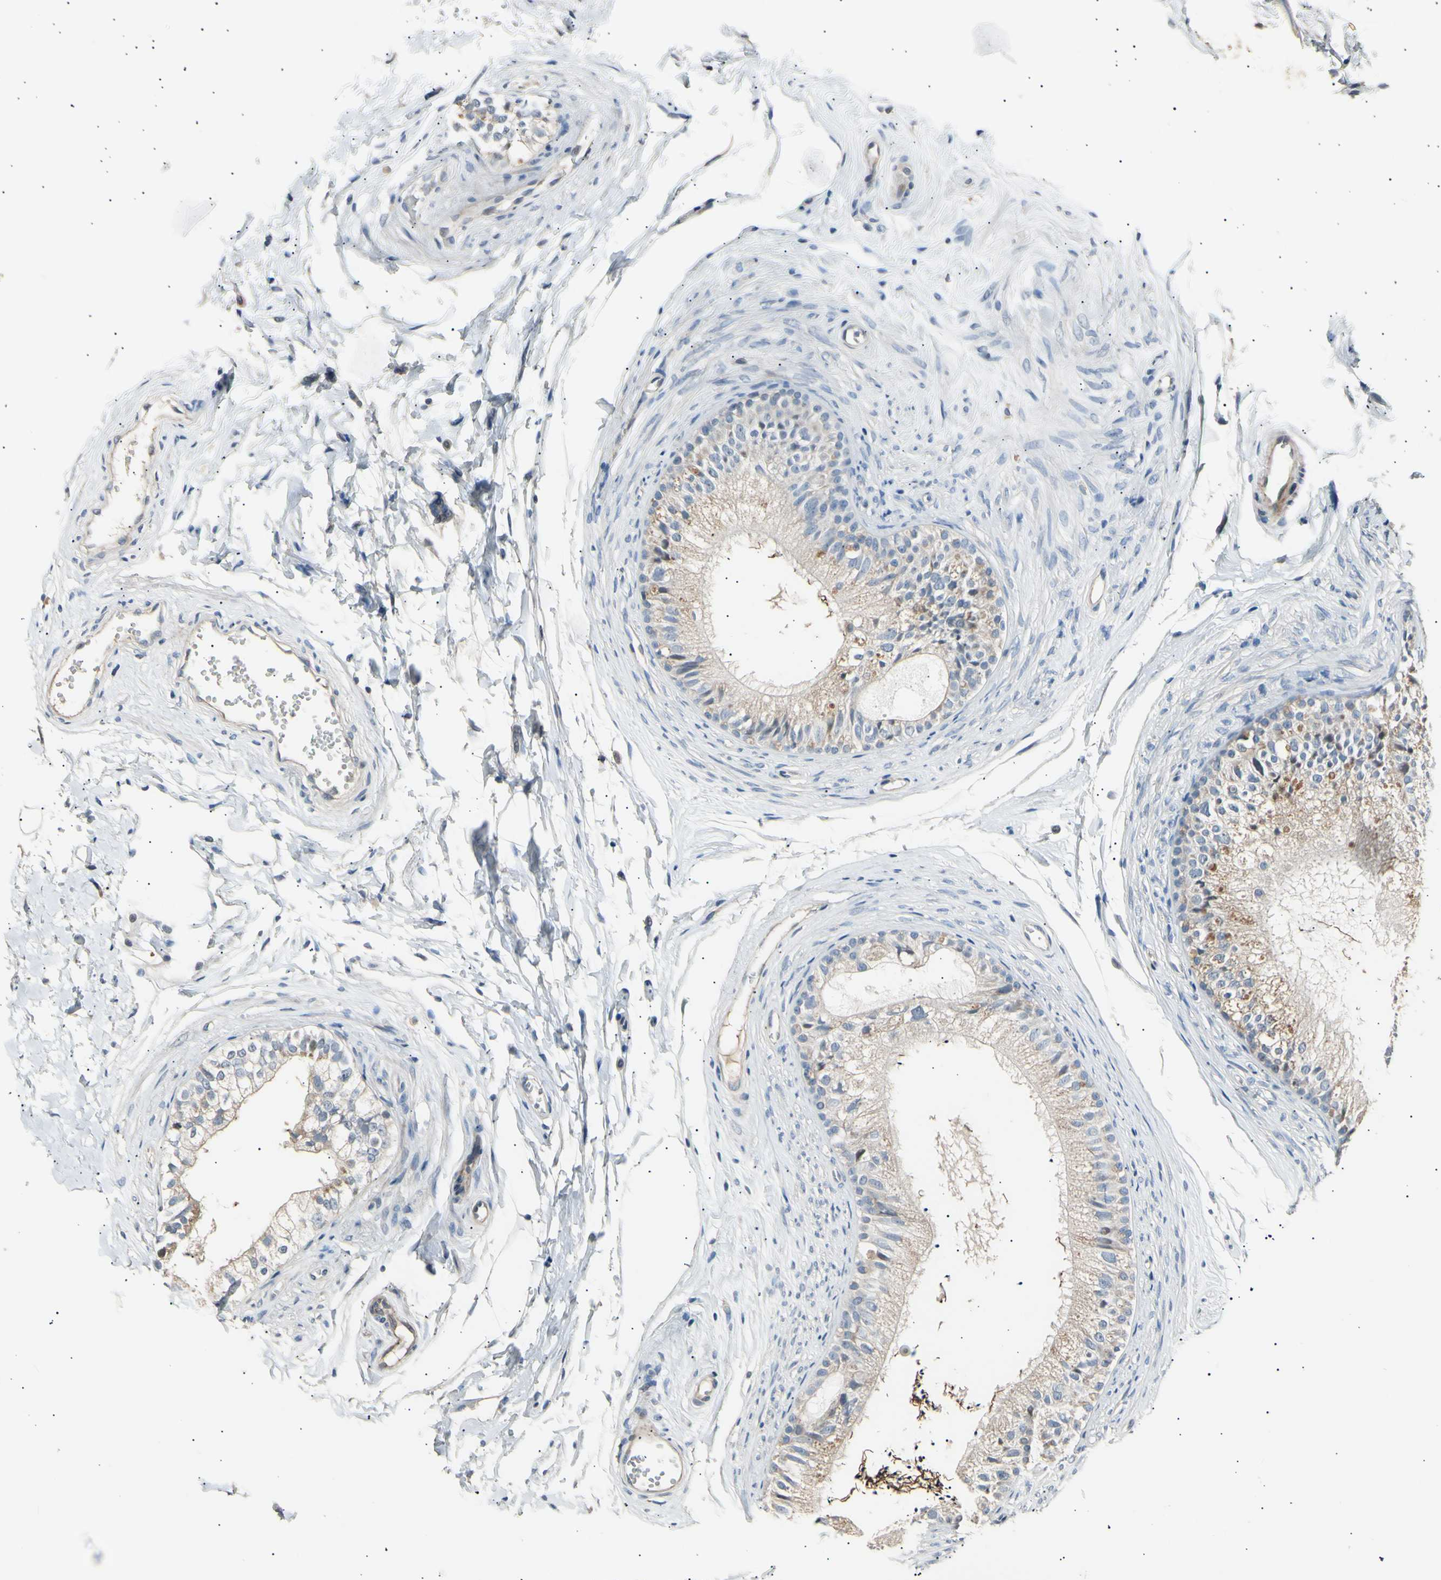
{"staining": {"intensity": "moderate", "quantity": "<25%", "location": "cytoplasmic/membranous"}, "tissue": "epididymis", "cell_type": "Glandular cells", "image_type": "normal", "snomed": [{"axis": "morphology", "description": "Normal tissue, NOS"}, {"axis": "topography", "description": "Epididymis"}], "caption": "Brown immunohistochemical staining in normal epididymis shows moderate cytoplasmic/membranous expression in about <25% of glandular cells.", "gene": "LDLR", "patient": {"sex": "male", "age": 56}}